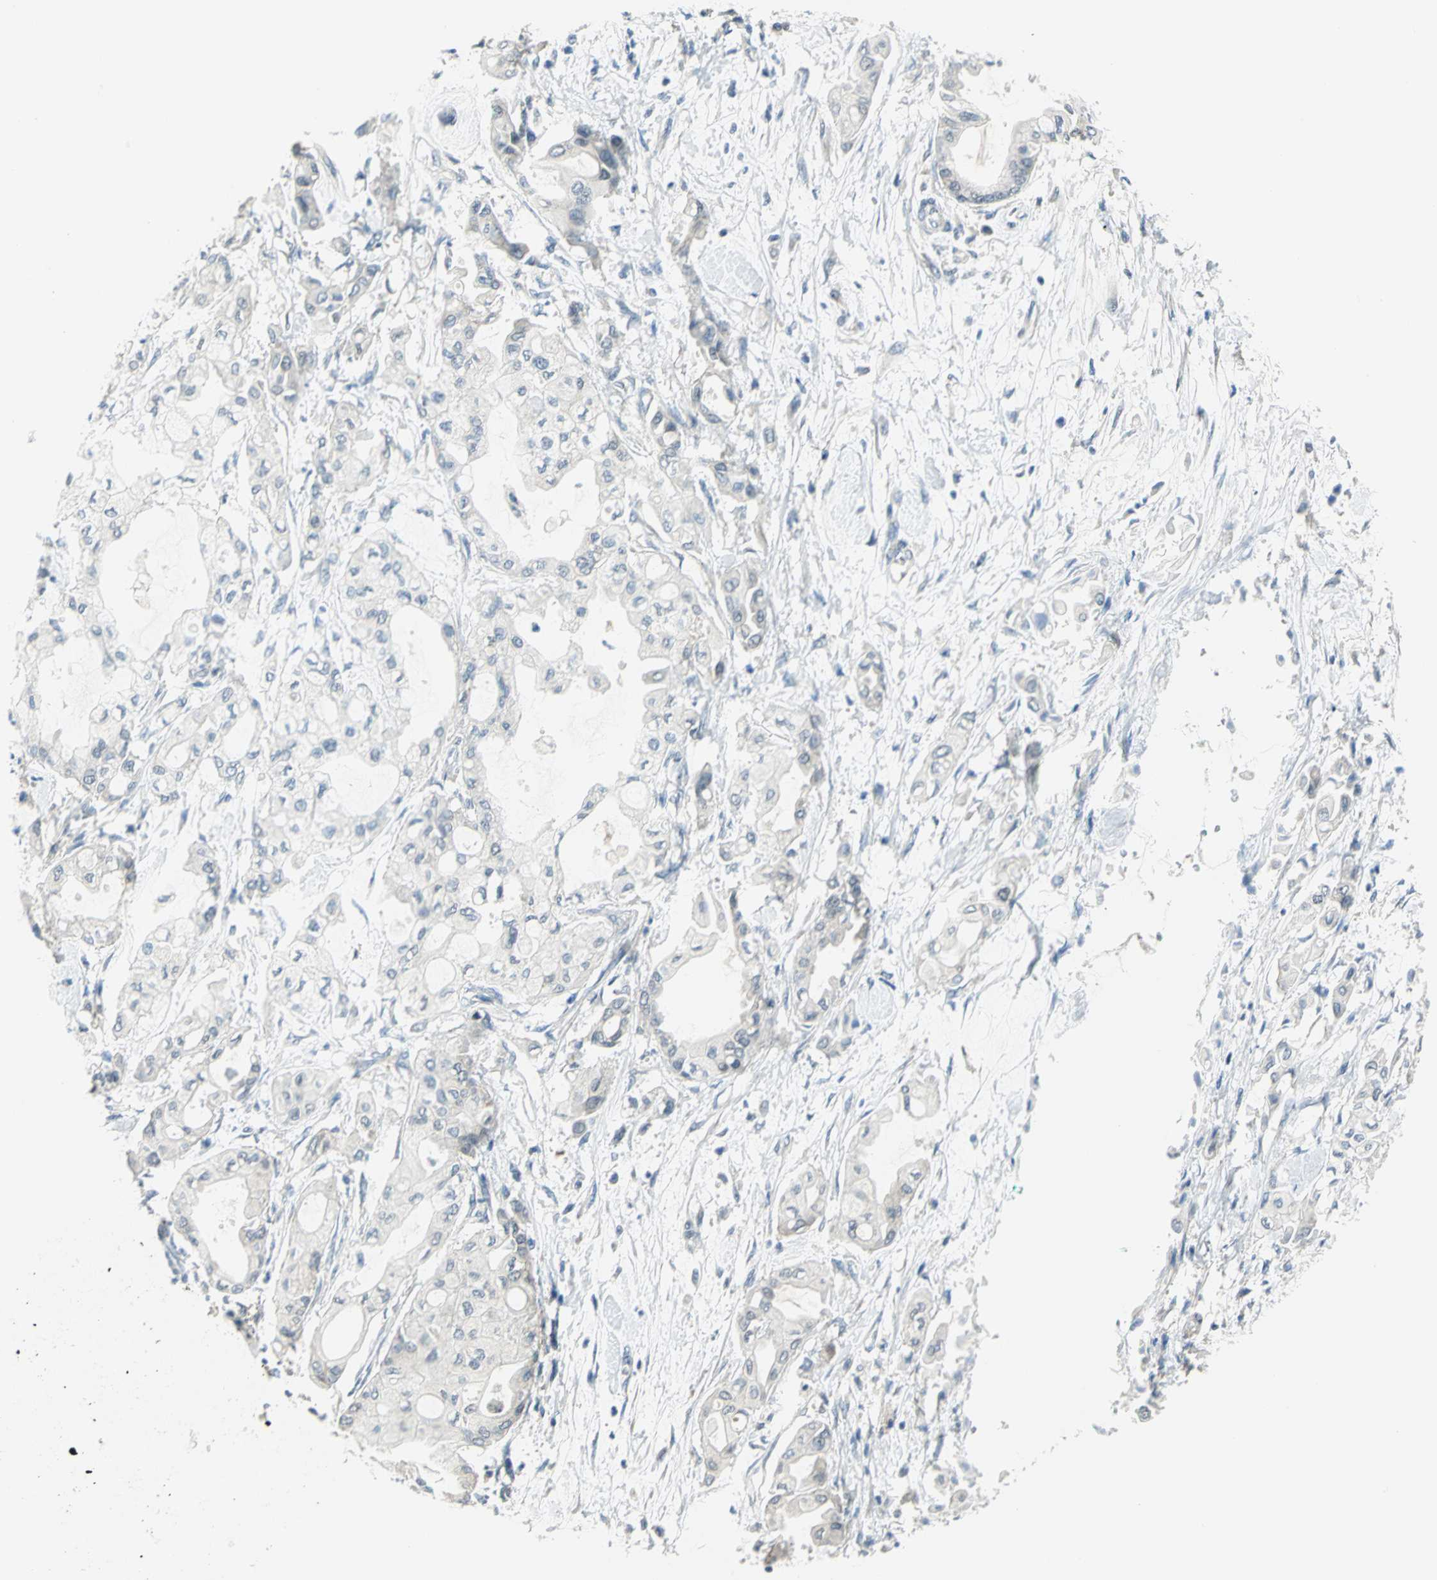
{"staining": {"intensity": "negative", "quantity": "none", "location": "none"}, "tissue": "pancreatic cancer", "cell_type": "Tumor cells", "image_type": "cancer", "snomed": [{"axis": "morphology", "description": "Adenocarcinoma, NOS"}, {"axis": "morphology", "description": "Adenocarcinoma, metastatic, NOS"}, {"axis": "topography", "description": "Lymph node"}, {"axis": "topography", "description": "Pancreas"}, {"axis": "topography", "description": "Duodenum"}], "caption": "This is an IHC image of pancreatic cancer. There is no expression in tumor cells.", "gene": "PIN1", "patient": {"sex": "female", "age": 64}}